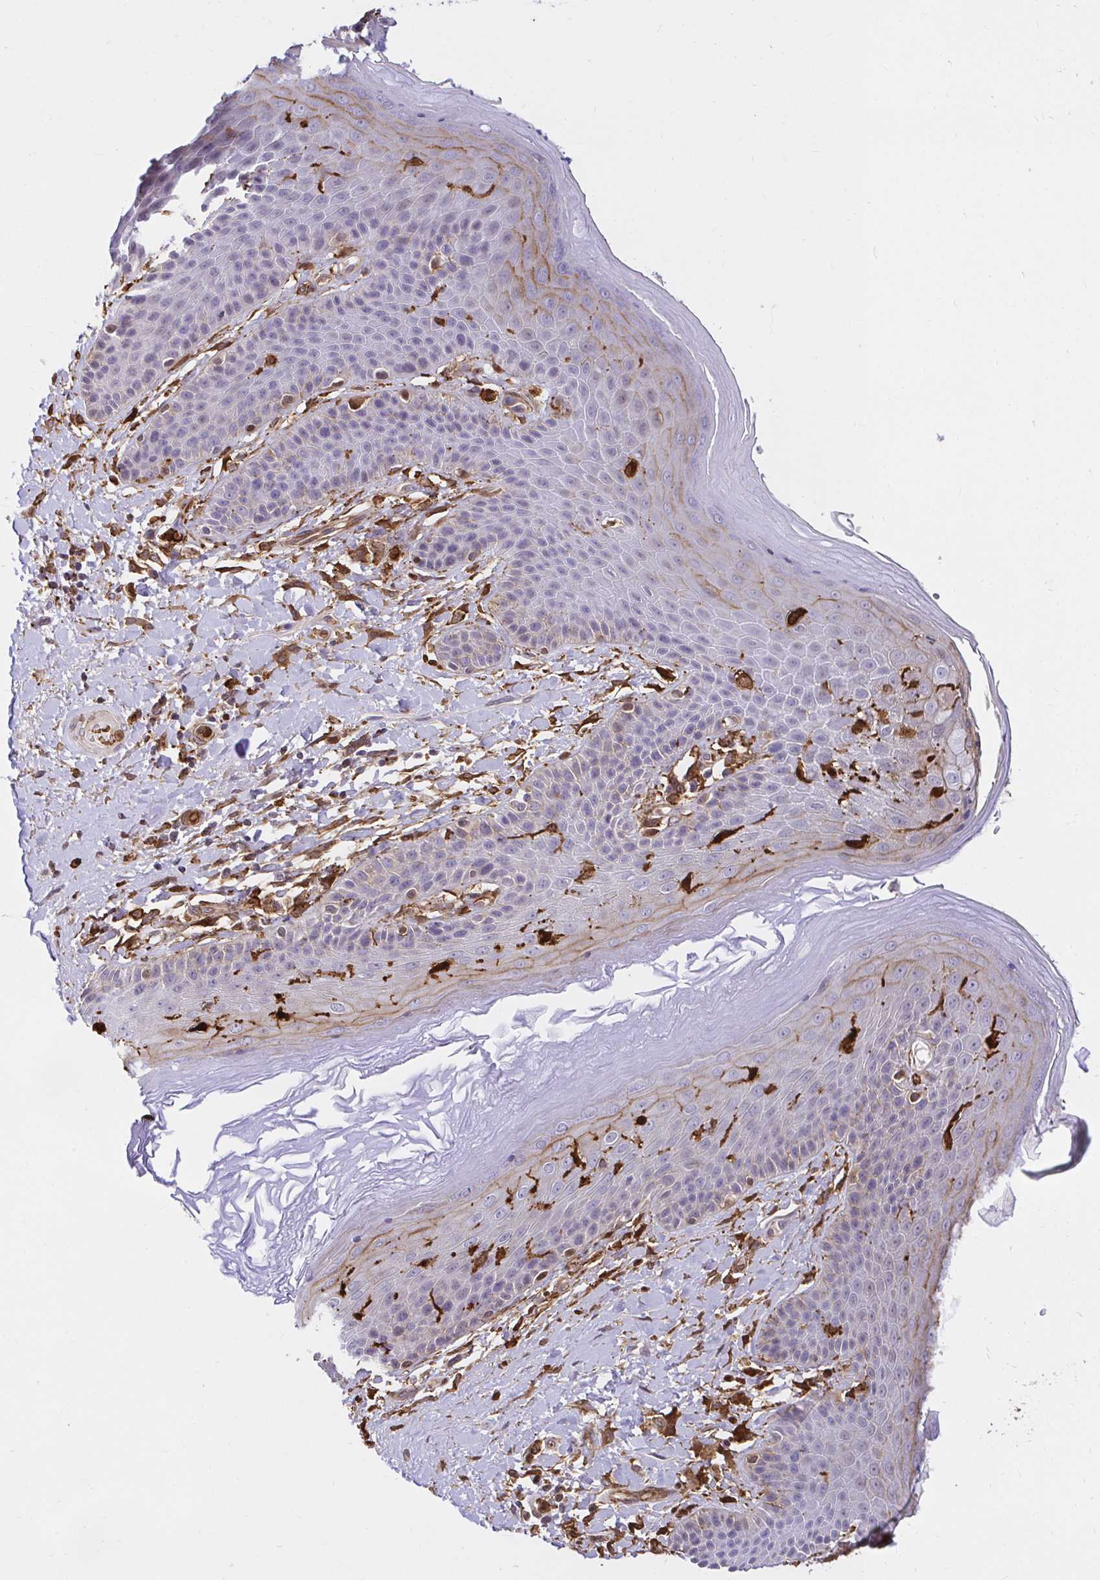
{"staining": {"intensity": "weak", "quantity": "<25%", "location": "cytoplasmic/membranous"}, "tissue": "skin", "cell_type": "Epidermal cells", "image_type": "normal", "snomed": [{"axis": "morphology", "description": "Normal tissue, NOS"}, {"axis": "topography", "description": "Anal"}, {"axis": "topography", "description": "Peripheral nerve tissue"}], "caption": "This is an immunohistochemistry histopathology image of benign human skin. There is no positivity in epidermal cells.", "gene": "GSN", "patient": {"sex": "male", "age": 51}}